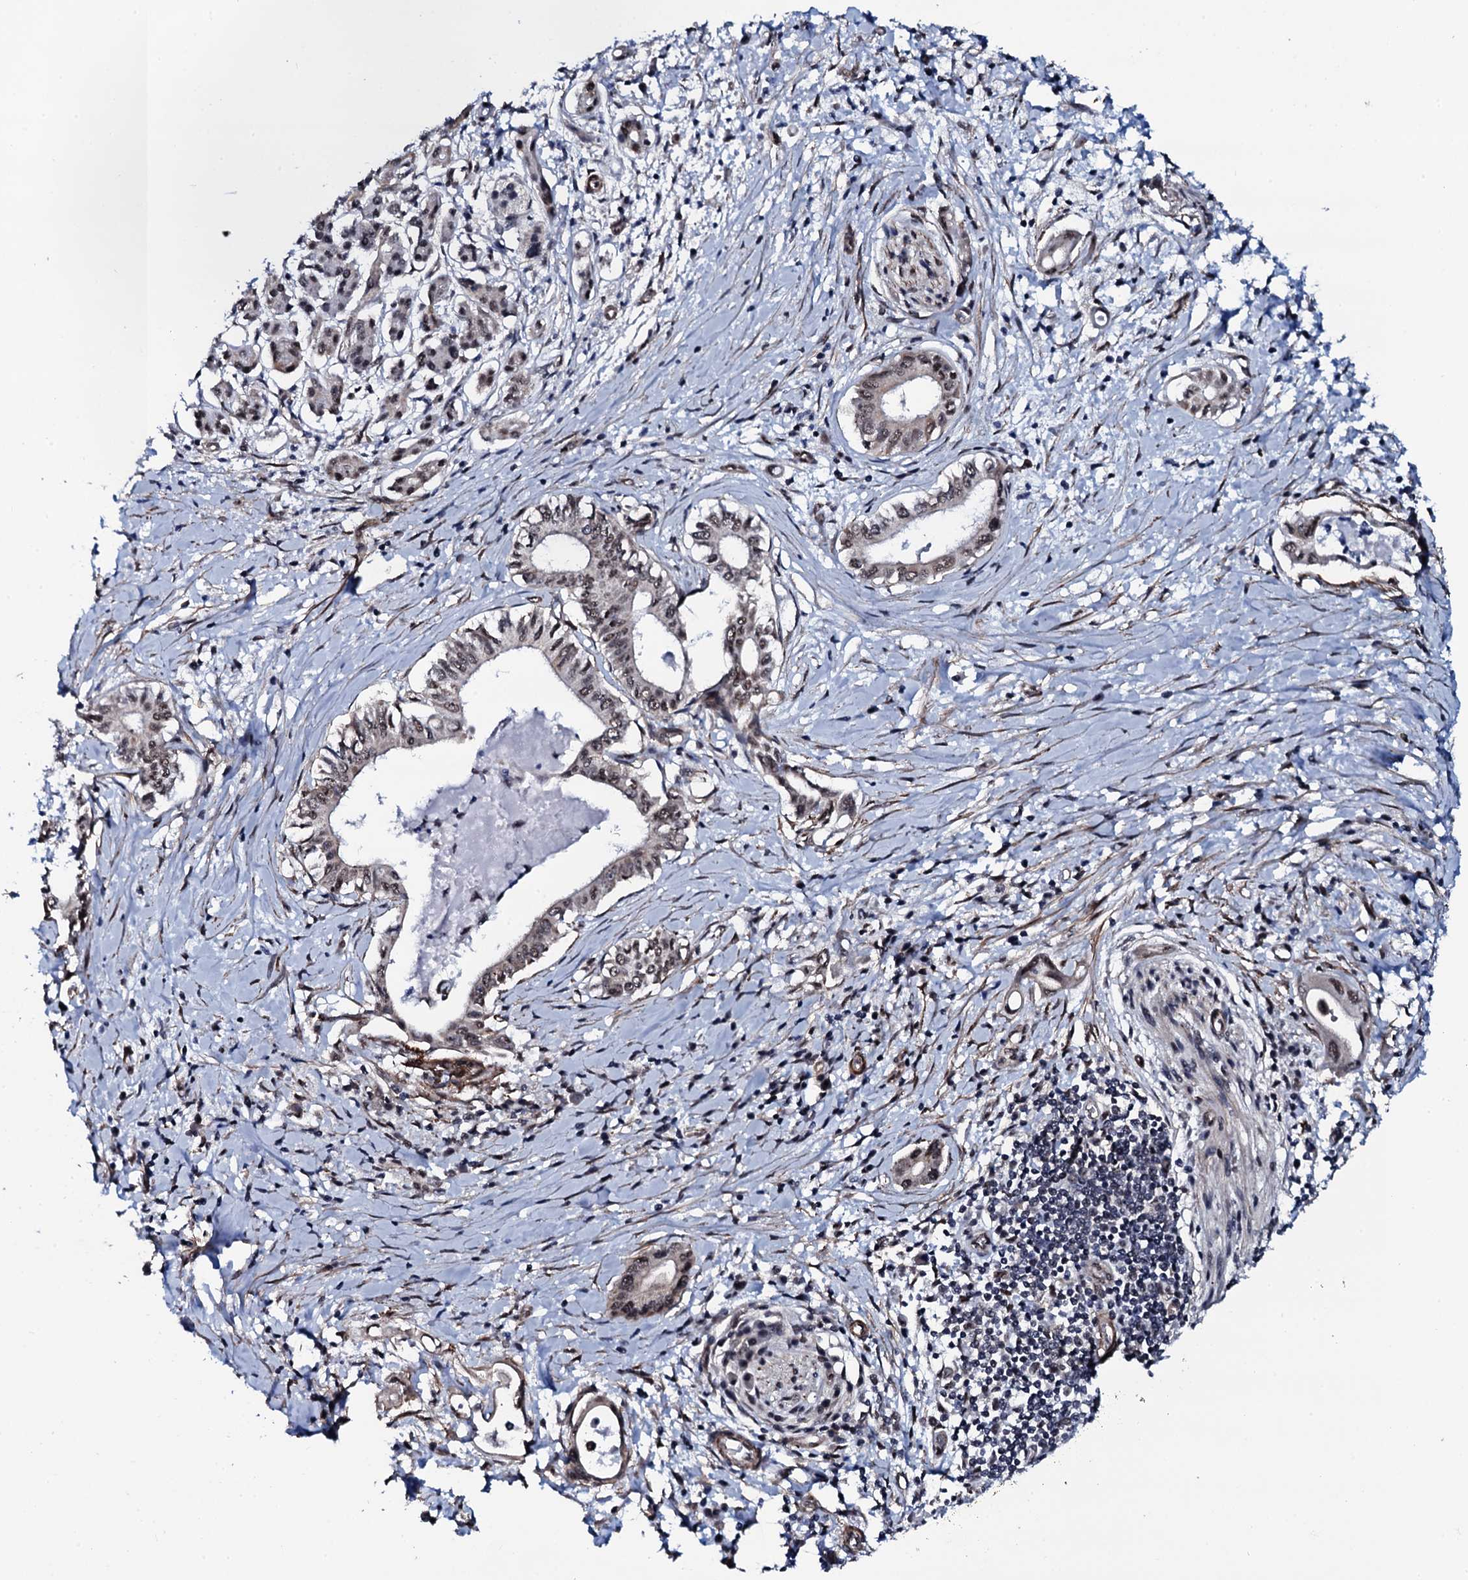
{"staining": {"intensity": "weak", "quantity": "25%-75%", "location": "nuclear"}, "tissue": "pancreatic cancer", "cell_type": "Tumor cells", "image_type": "cancer", "snomed": [{"axis": "morphology", "description": "Adenocarcinoma, NOS"}, {"axis": "topography", "description": "Pancreas"}], "caption": "Immunohistochemical staining of pancreatic adenocarcinoma displays low levels of weak nuclear positivity in about 25%-75% of tumor cells.", "gene": "CWC15", "patient": {"sex": "female", "age": 77}}